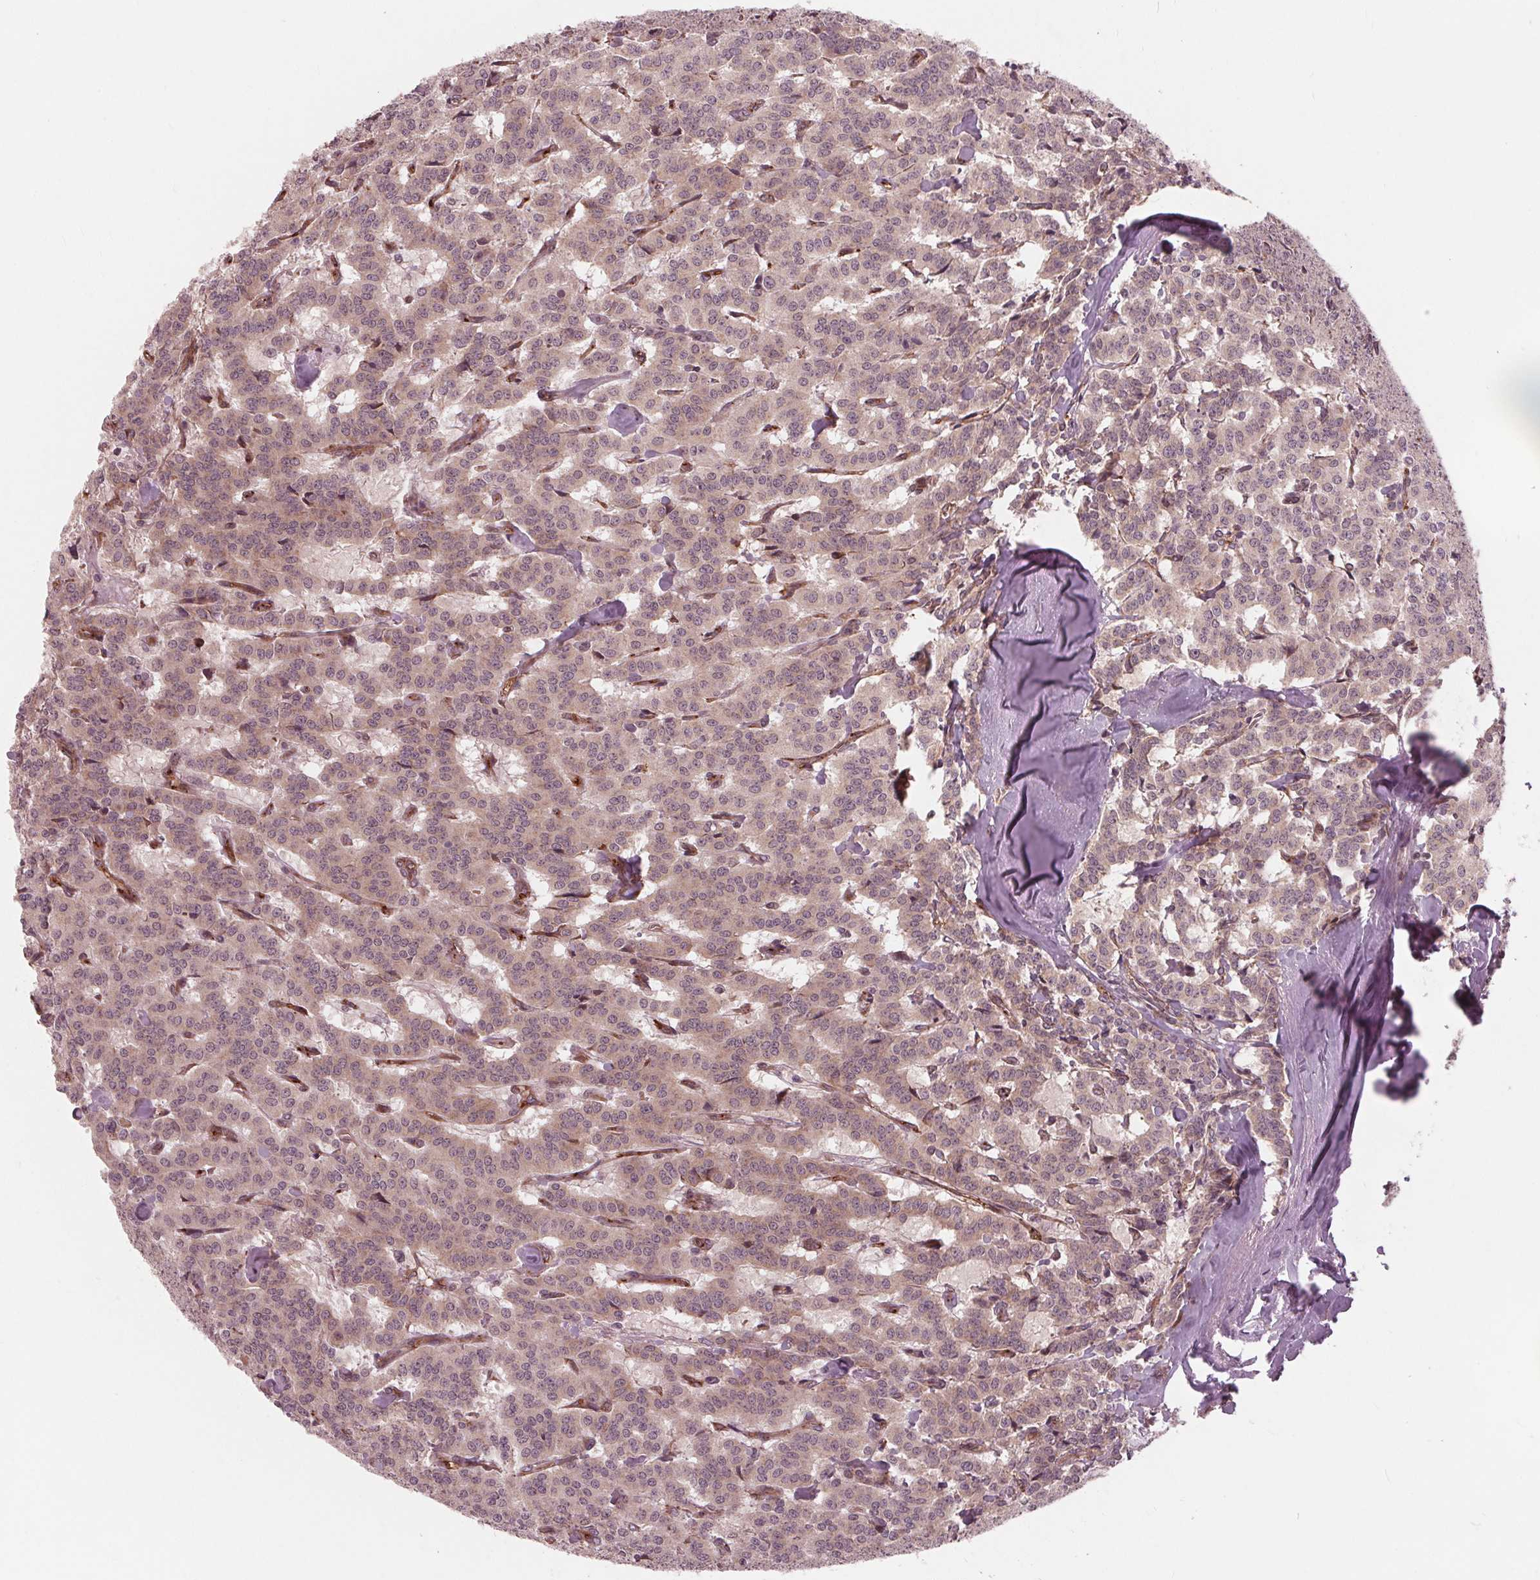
{"staining": {"intensity": "negative", "quantity": "none", "location": "none"}, "tissue": "carcinoid", "cell_type": "Tumor cells", "image_type": "cancer", "snomed": [{"axis": "morphology", "description": "Carcinoid, malignant, NOS"}, {"axis": "topography", "description": "Lung"}], "caption": "Human malignant carcinoid stained for a protein using immunohistochemistry exhibits no expression in tumor cells.", "gene": "TXNIP", "patient": {"sex": "female", "age": 46}}